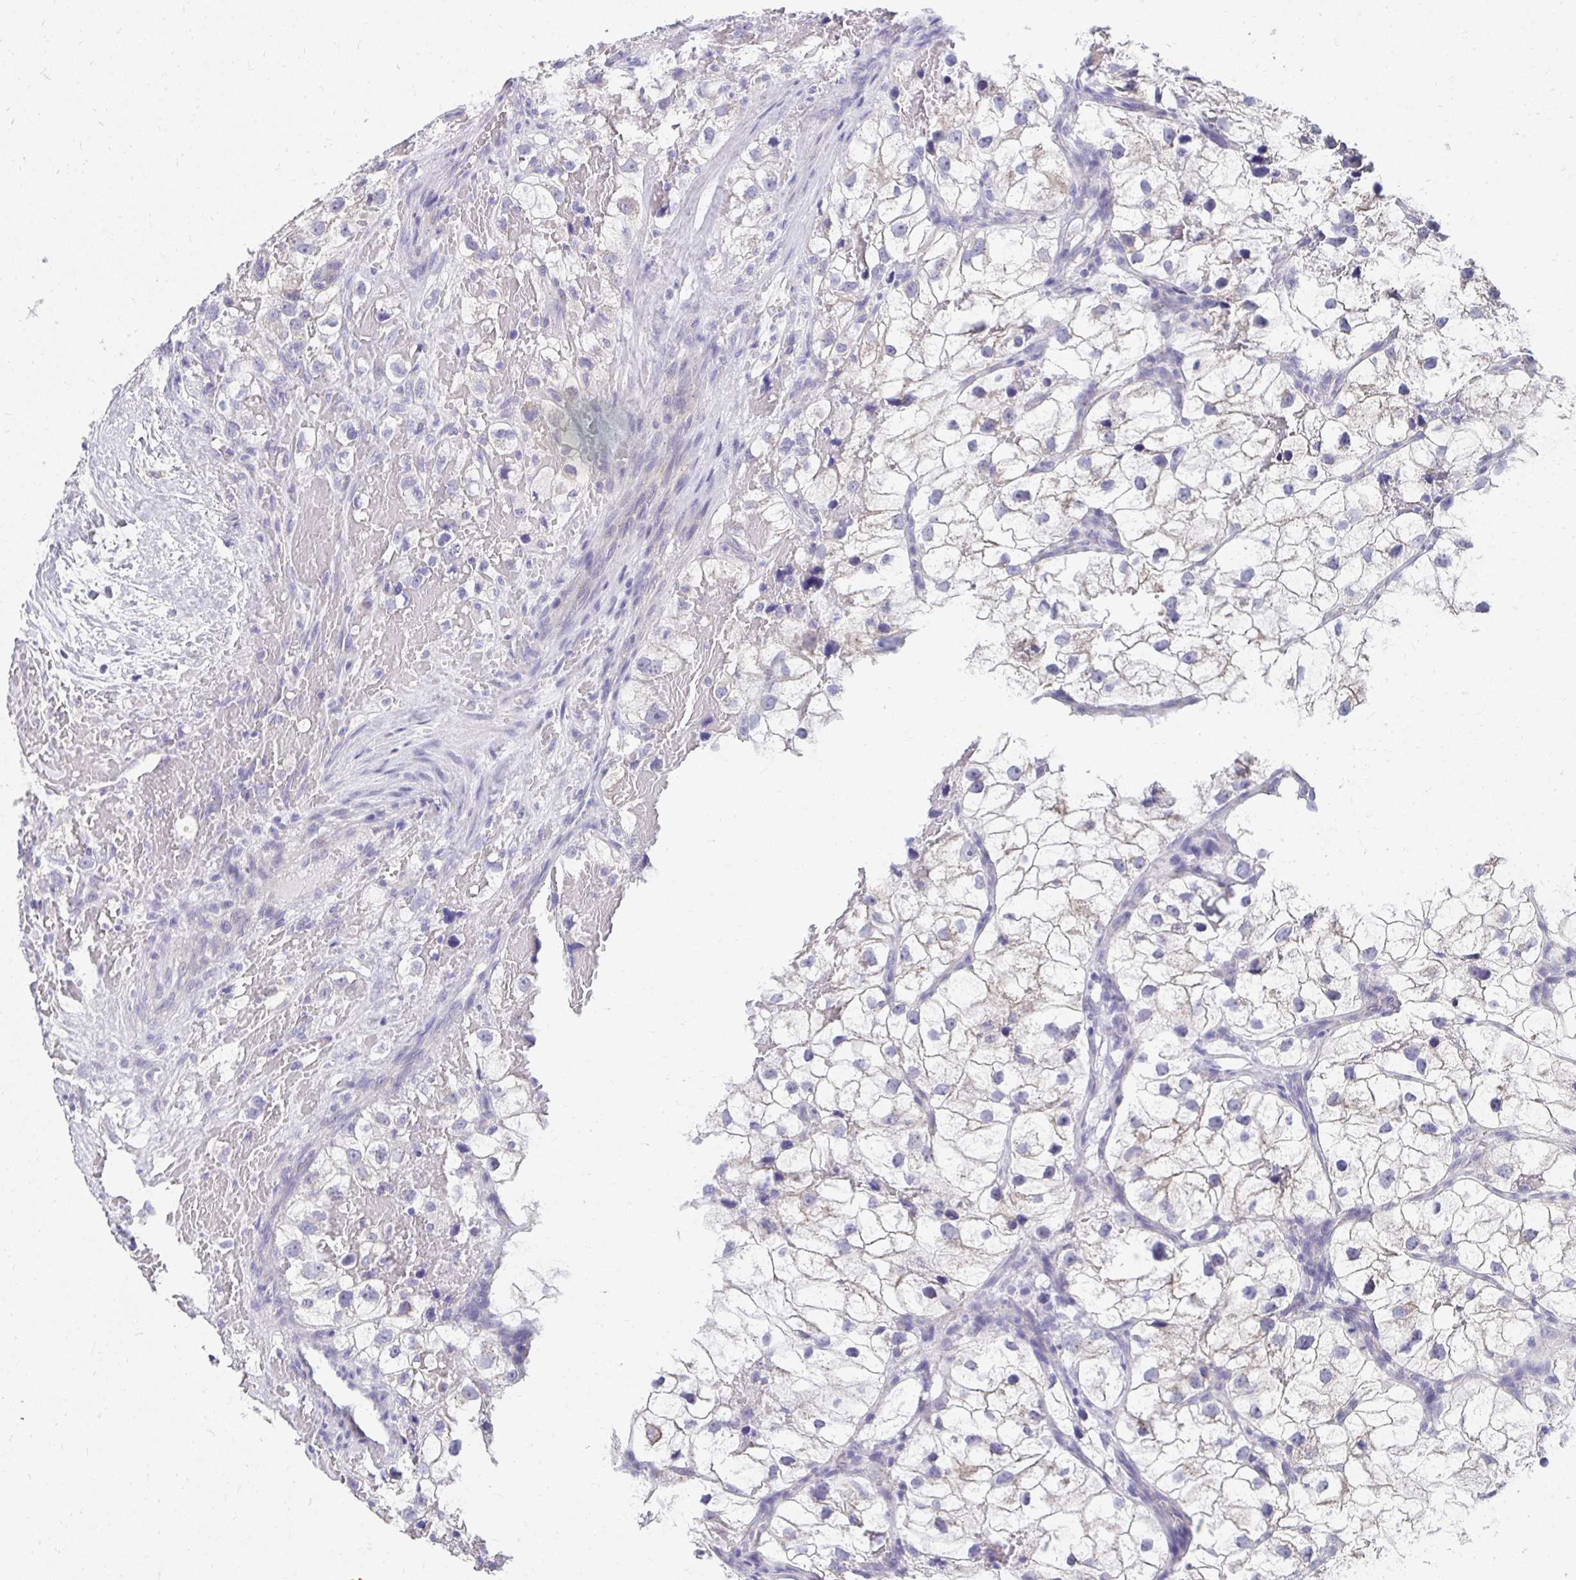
{"staining": {"intensity": "weak", "quantity": "<25%", "location": "cytoplasmic/membranous"}, "tissue": "renal cancer", "cell_type": "Tumor cells", "image_type": "cancer", "snomed": [{"axis": "morphology", "description": "Adenocarcinoma, NOS"}, {"axis": "topography", "description": "Kidney"}], "caption": "IHC micrograph of neoplastic tissue: human renal cancer (adenocarcinoma) stained with DAB exhibits no significant protein positivity in tumor cells.", "gene": "TMPRSS2", "patient": {"sex": "male", "age": 59}}